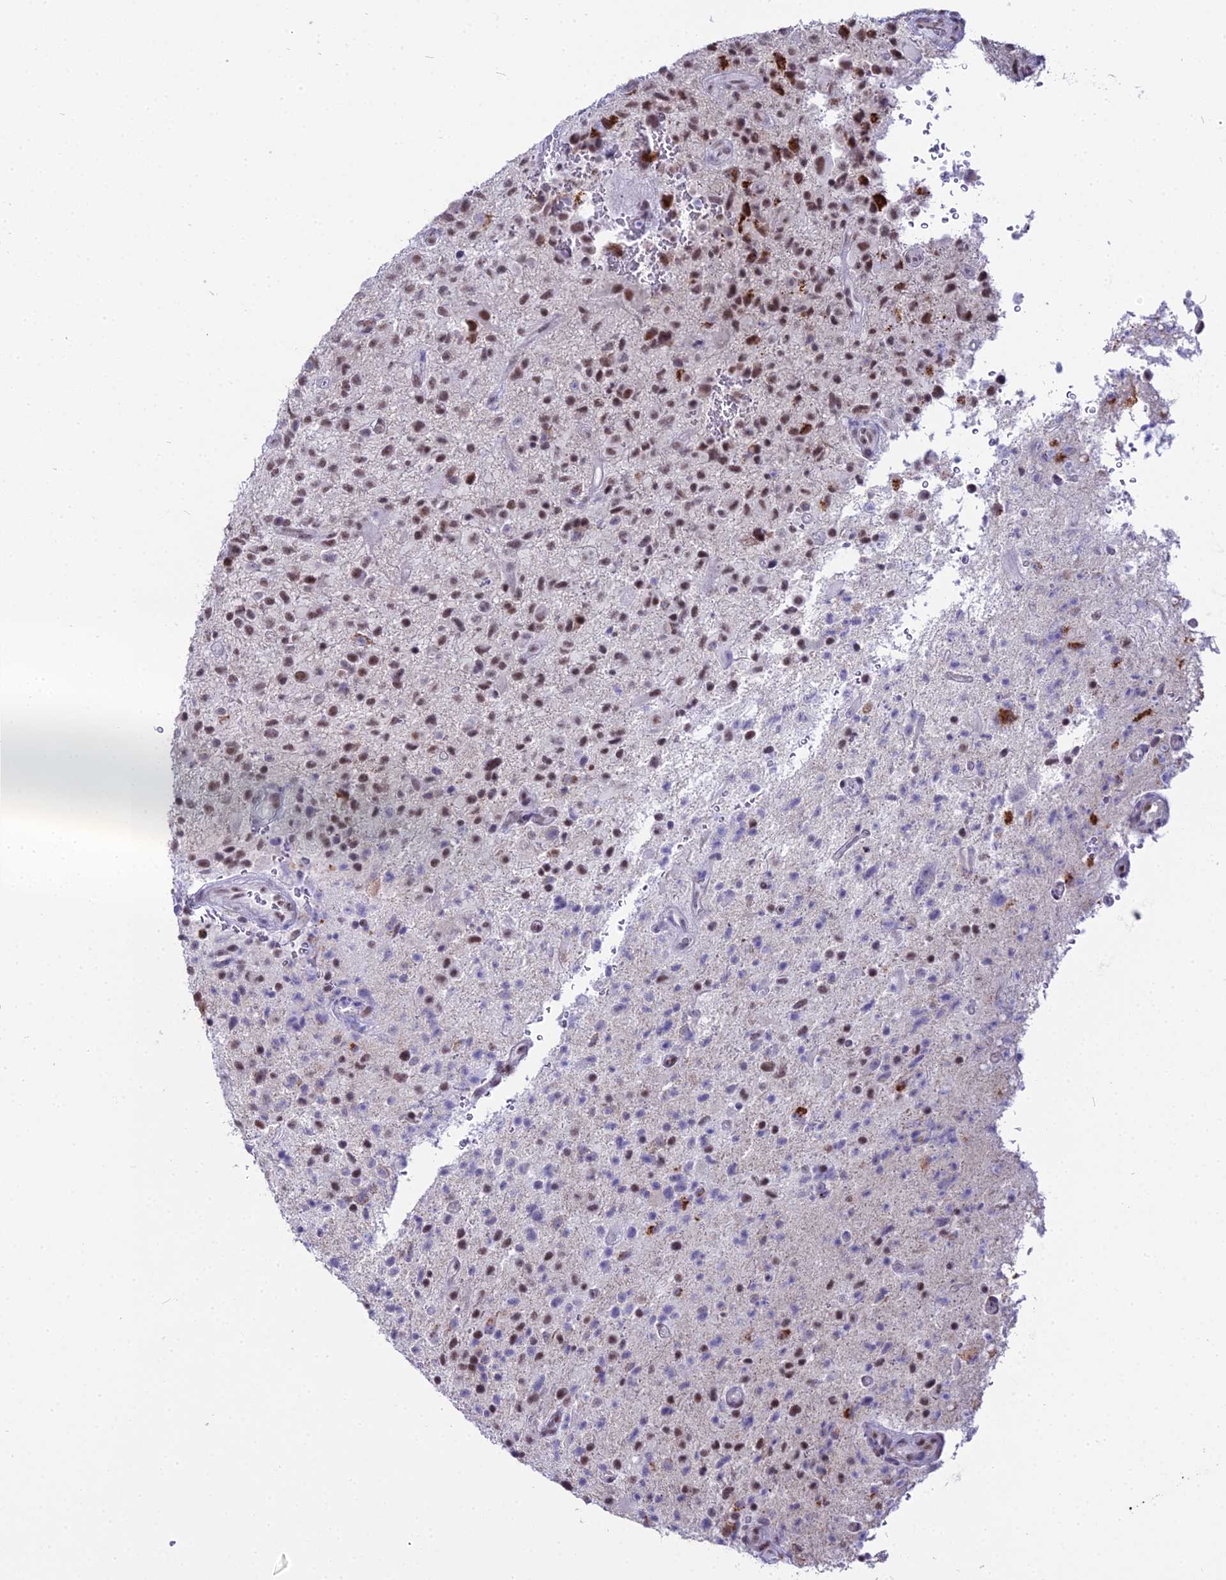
{"staining": {"intensity": "moderate", "quantity": "25%-75%", "location": "nuclear"}, "tissue": "glioma", "cell_type": "Tumor cells", "image_type": "cancer", "snomed": [{"axis": "morphology", "description": "Glioma, malignant, High grade"}, {"axis": "topography", "description": "Brain"}], "caption": "Tumor cells display moderate nuclear positivity in about 25%-75% of cells in glioma.", "gene": "RBM12", "patient": {"sex": "male", "age": 47}}